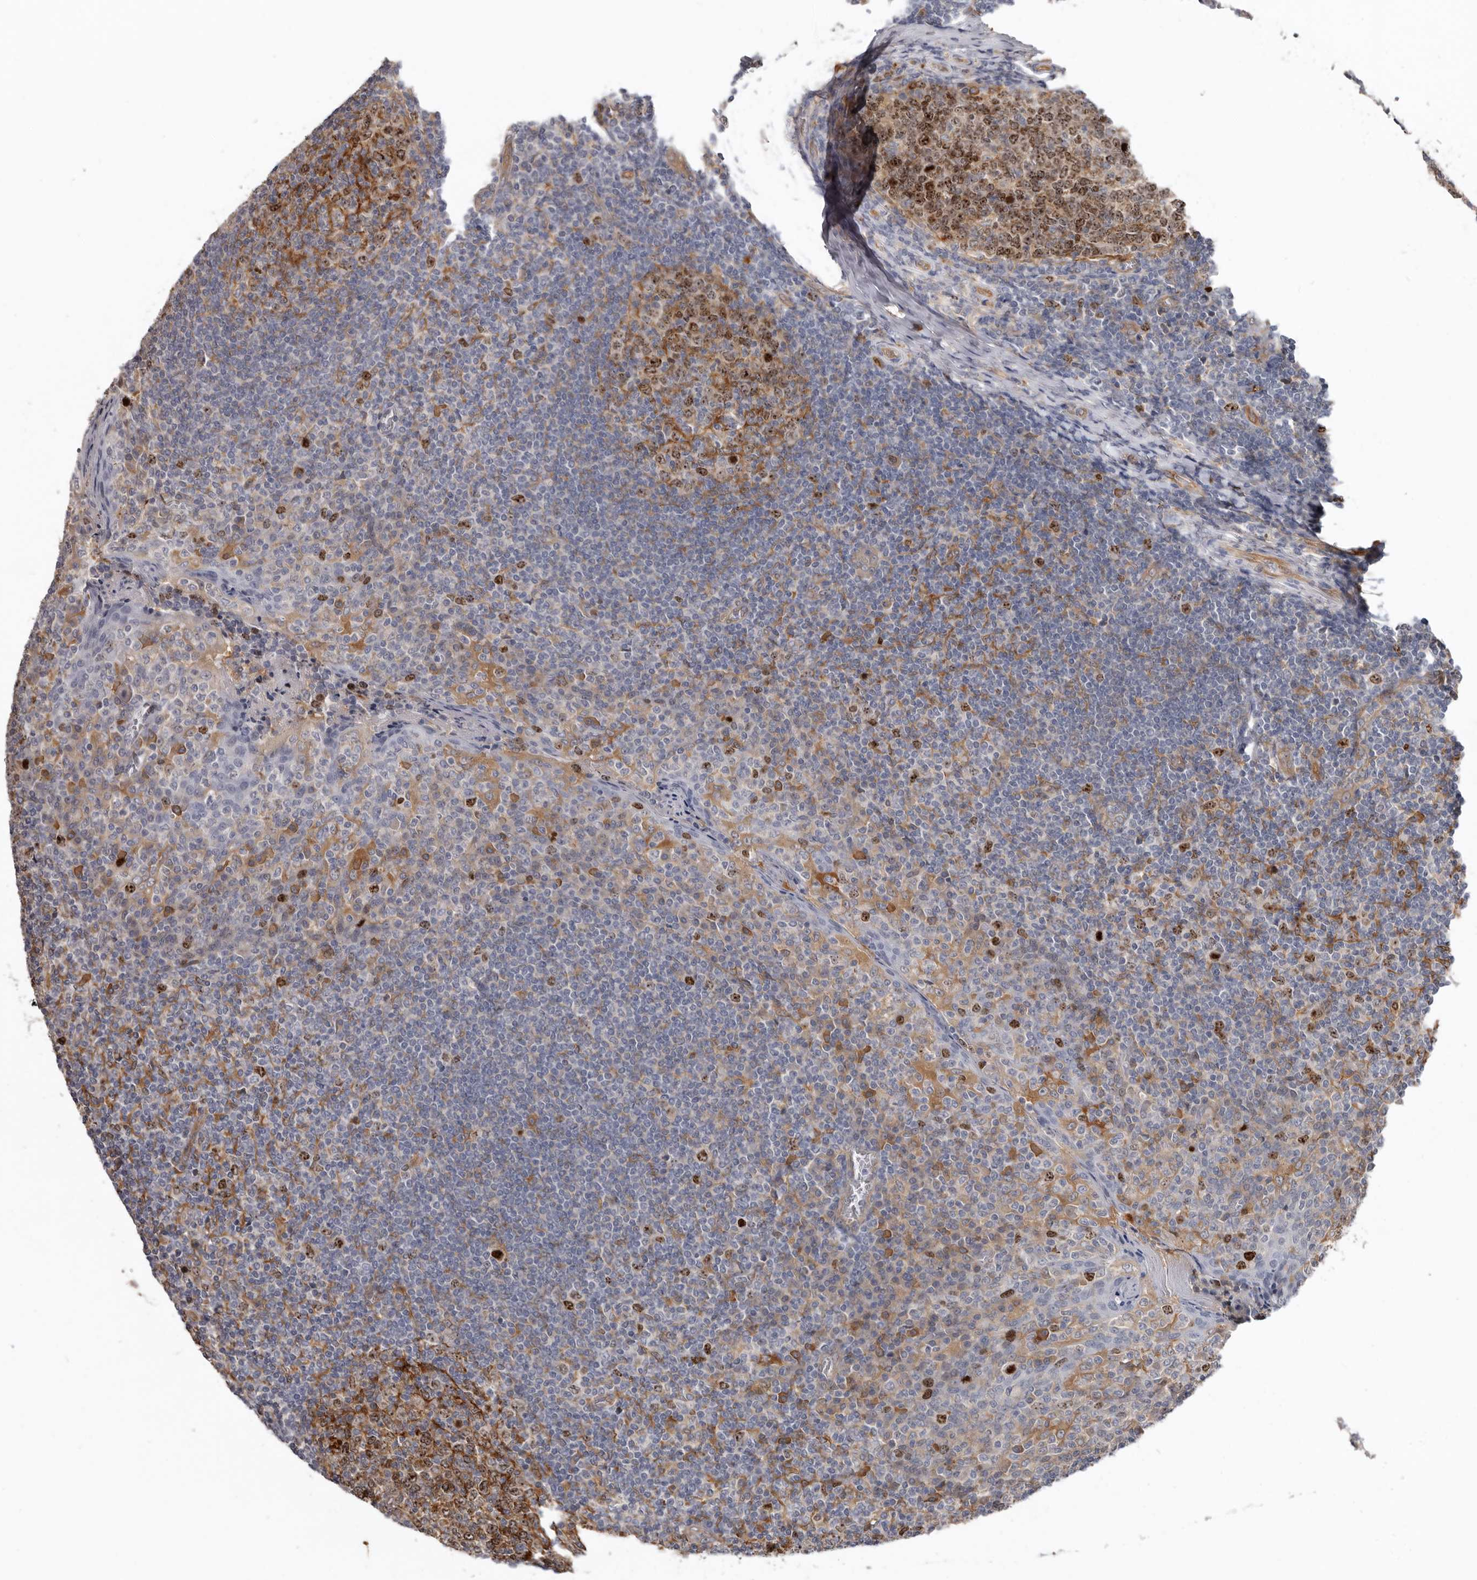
{"staining": {"intensity": "moderate", "quantity": ">75%", "location": "cytoplasmic/membranous,nuclear"}, "tissue": "tonsil", "cell_type": "Germinal center cells", "image_type": "normal", "snomed": [{"axis": "morphology", "description": "Normal tissue, NOS"}, {"axis": "topography", "description": "Tonsil"}], "caption": "The immunohistochemical stain highlights moderate cytoplasmic/membranous,nuclear expression in germinal center cells of unremarkable tonsil. Nuclei are stained in blue.", "gene": "CDCA8", "patient": {"sex": "female", "age": 19}}